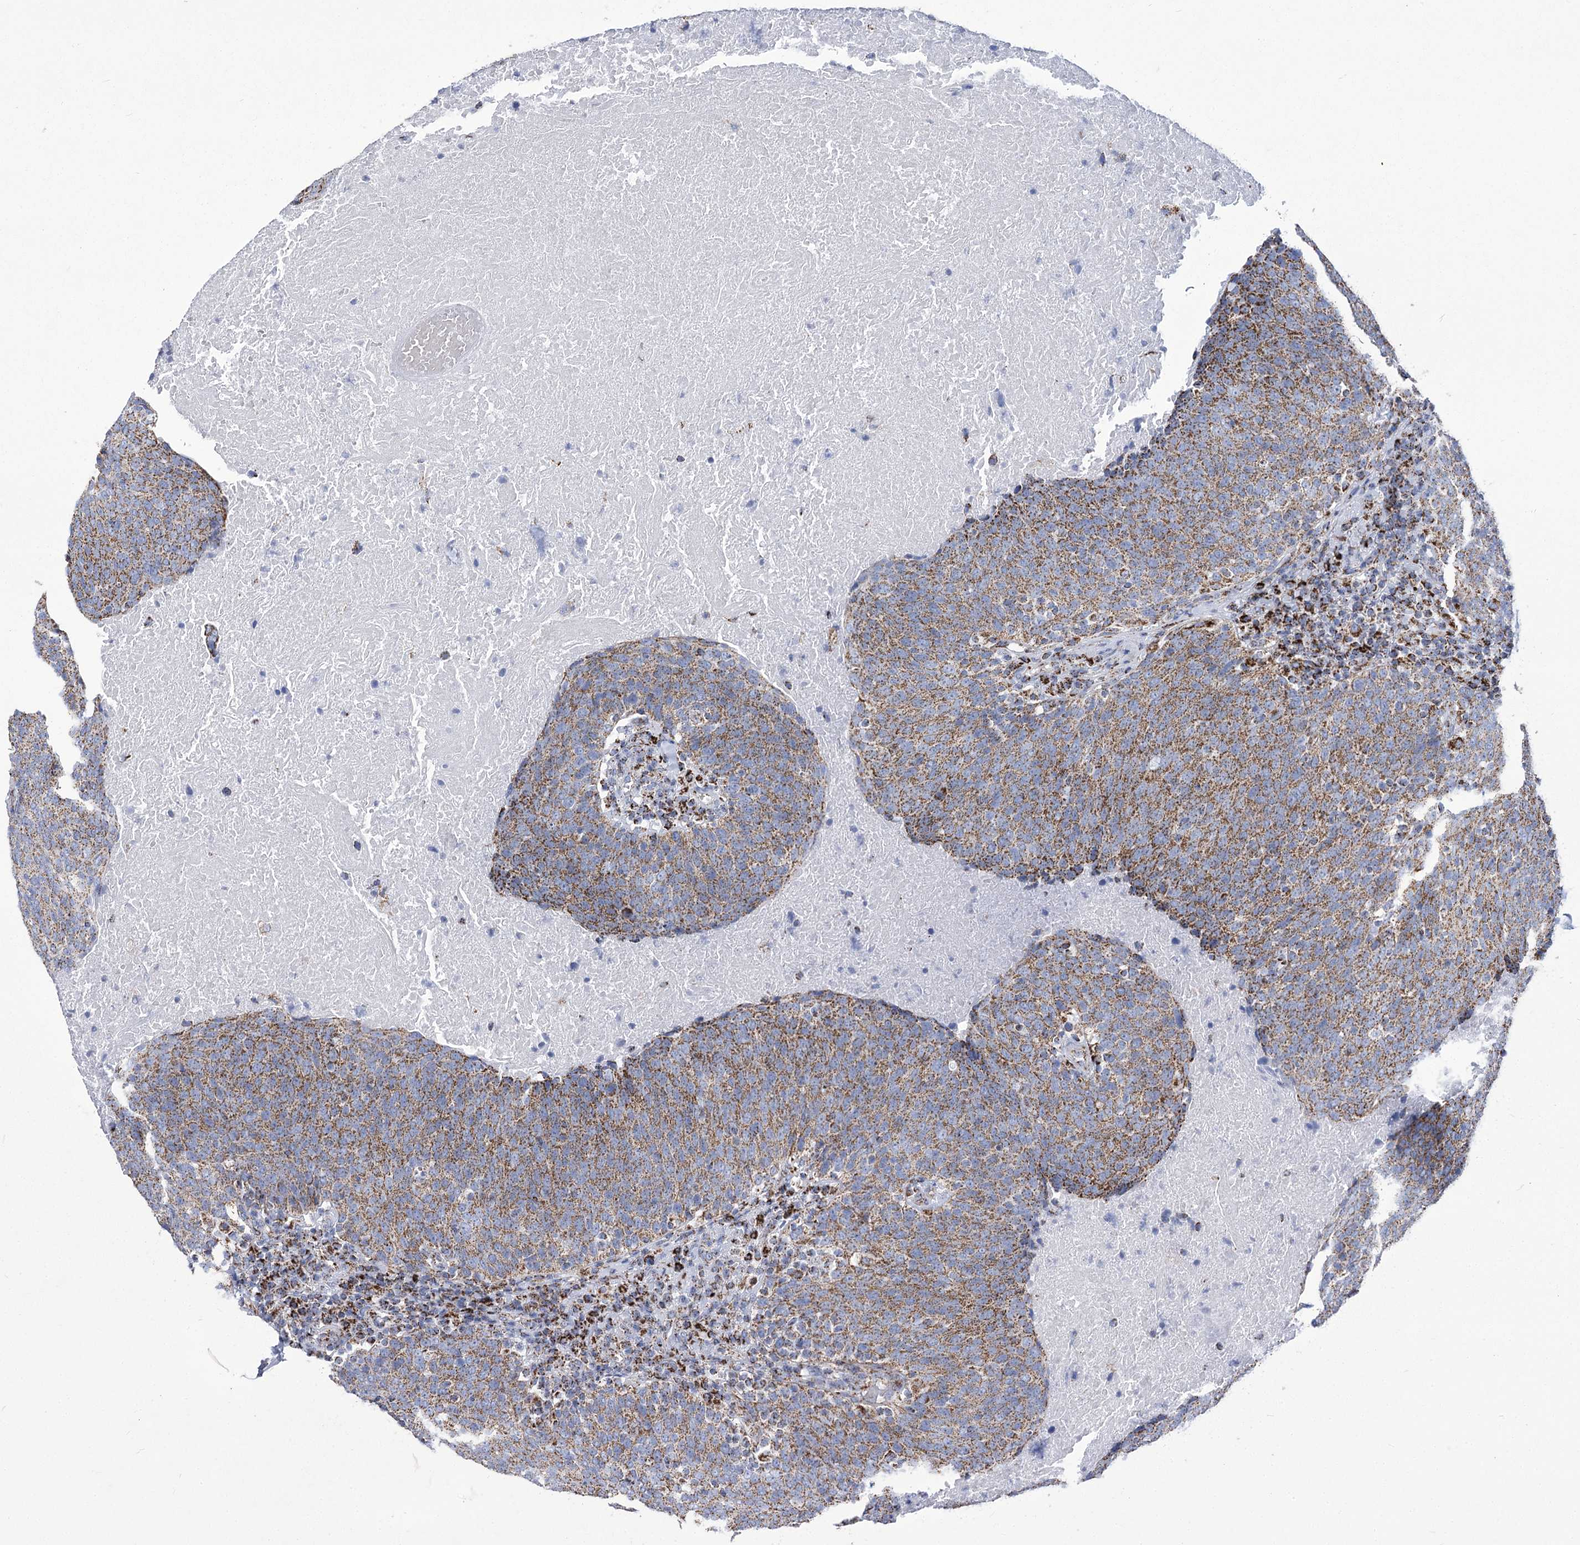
{"staining": {"intensity": "moderate", "quantity": ">75%", "location": "cytoplasmic/membranous"}, "tissue": "head and neck cancer", "cell_type": "Tumor cells", "image_type": "cancer", "snomed": [{"axis": "morphology", "description": "Squamous cell carcinoma, NOS"}, {"axis": "morphology", "description": "Squamous cell carcinoma, metastatic, NOS"}, {"axis": "topography", "description": "Lymph node"}, {"axis": "topography", "description": "Head-Neck"}], "caption": "A brown stain highlights moderate cytoplasmic/membranous expression of a protein in head and neck cancer tumor cells.", "gene": "PDHB", "patient": {"sex": "male", "age": 62}}